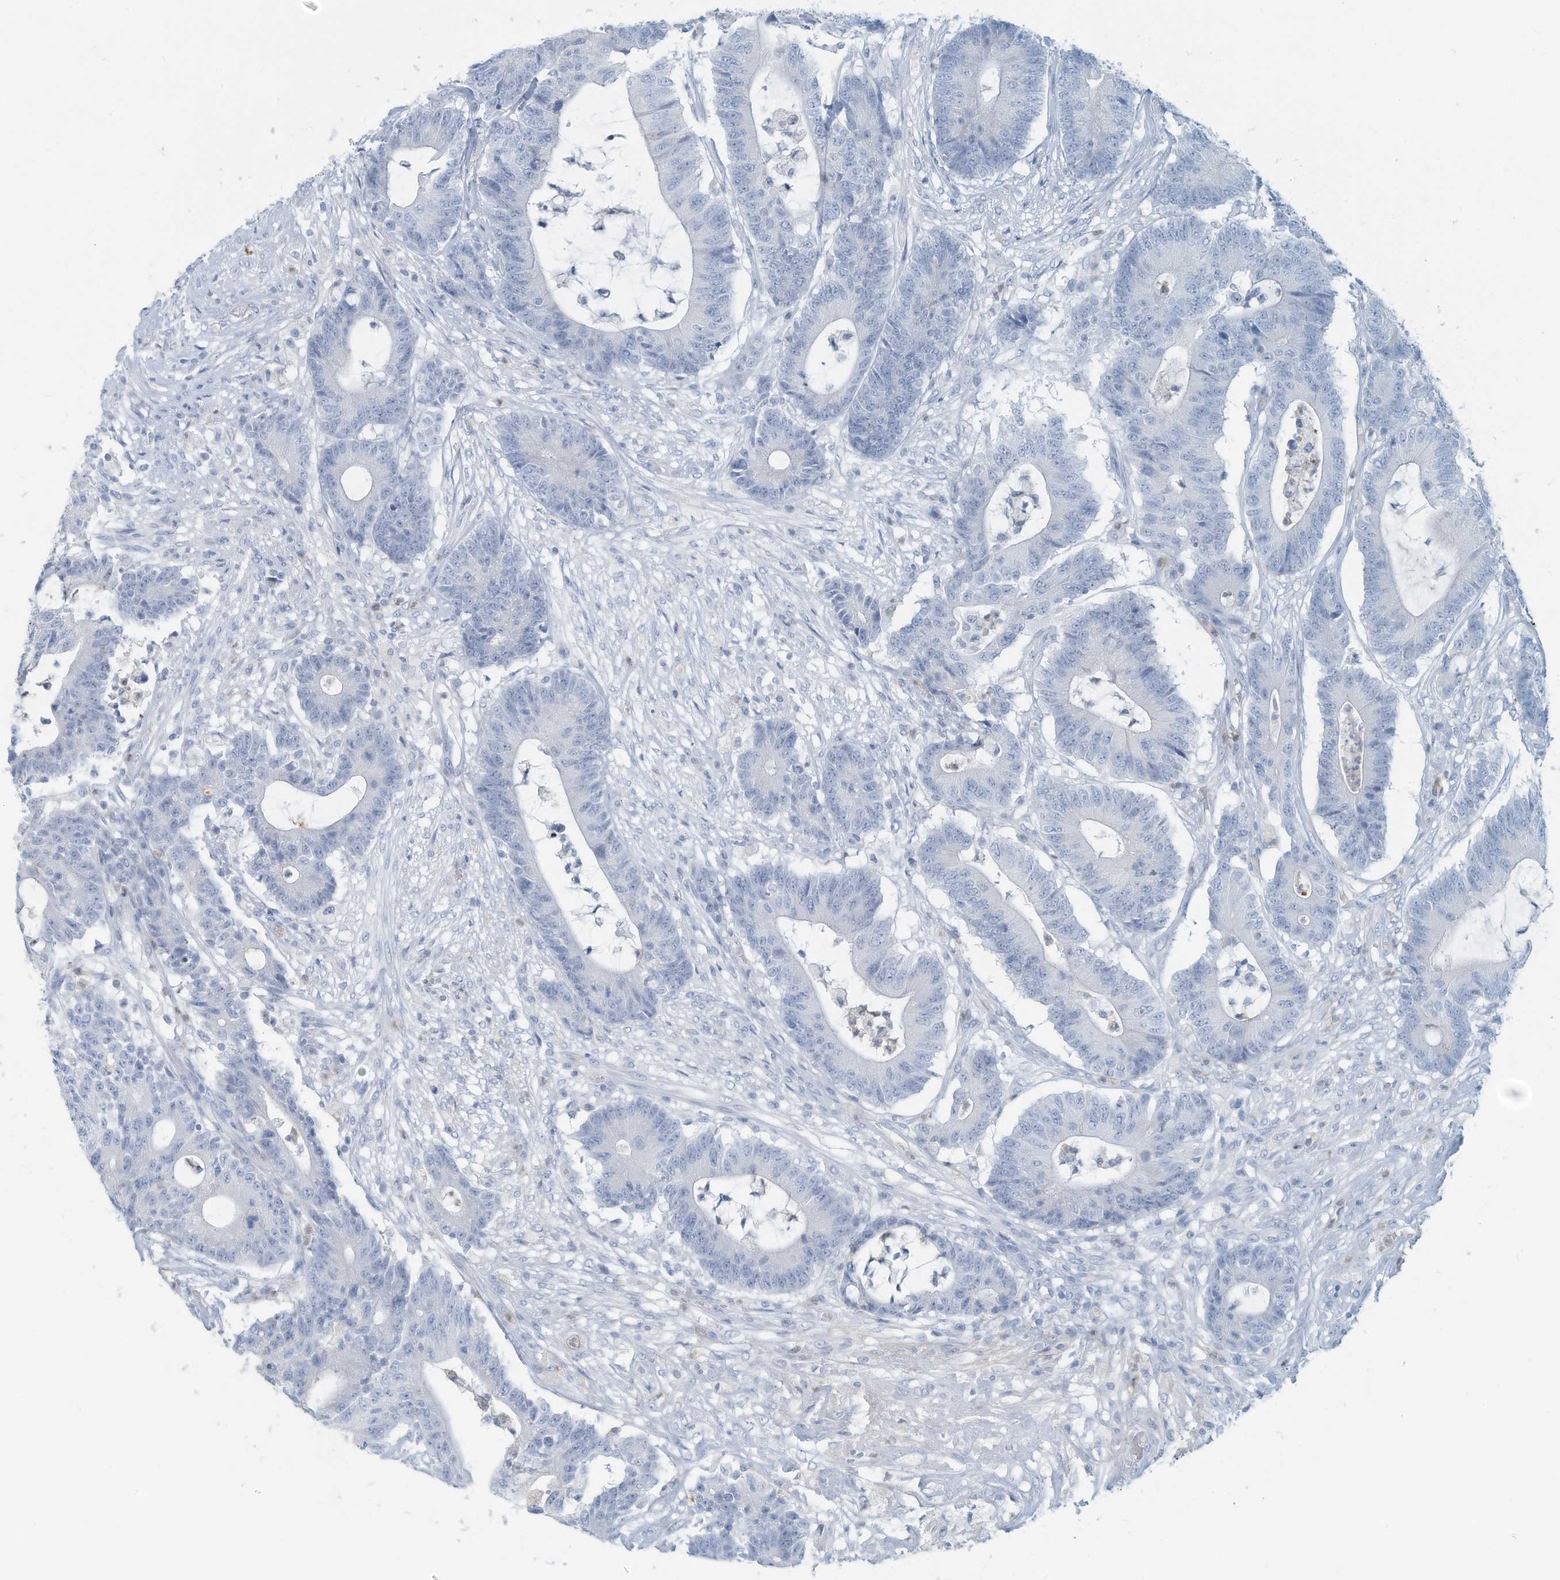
{"staining": {"intensity": "negative", "quantity": "none", "location": "none"}, "tissue": "colorectal cancer", "cell_type": "Tumor cells", "image_type": "cancer", "snomed": [{"axis": "morphology", "description": "Adenocarcinoma, NOS"}, {"axis": "topography", "description": "Colon"}], "caption": "Immunohistochemical staining of colorectal cancer (adenocarcinoma) displays no significant staining in tumor cells. Nuclei are stained in blue.", "gene": "ERI2", "patient": {"sex": "female", "age": 84}}